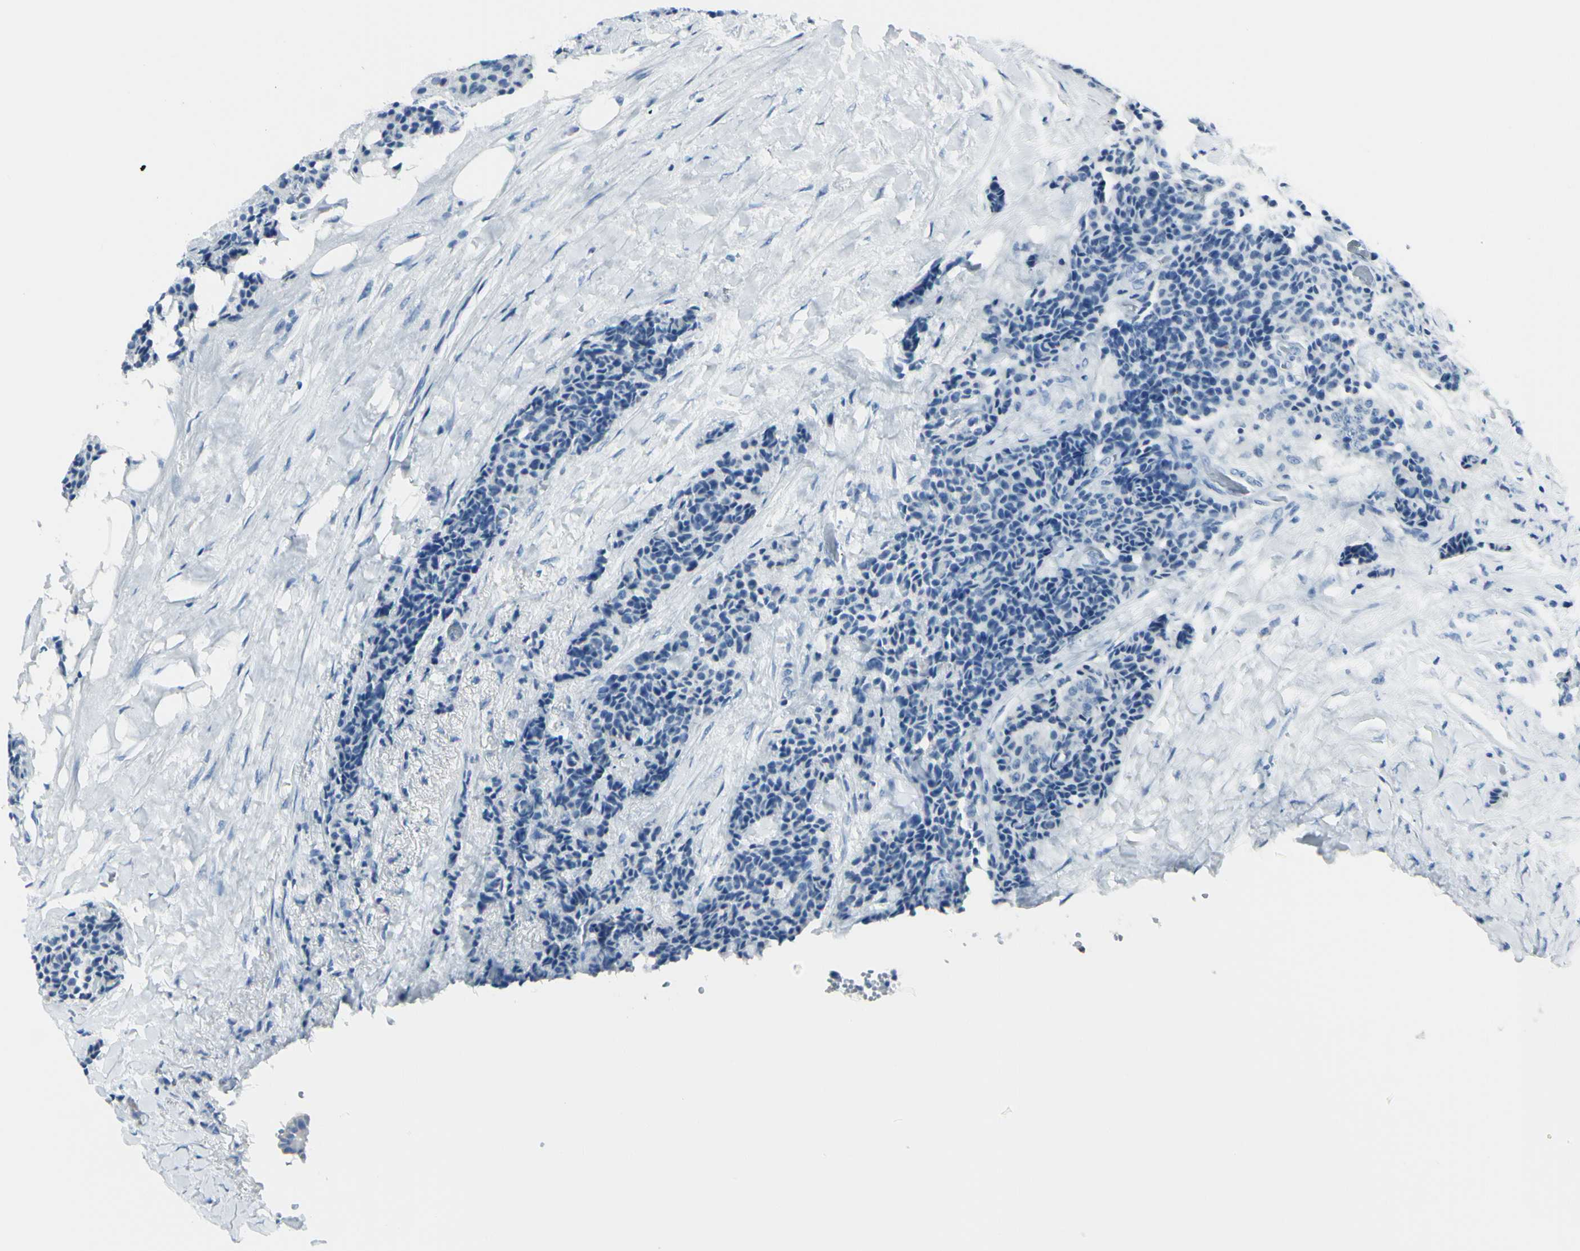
{"staining": {"intensity": "negative", "quantity": "none", "location": "none"}, "tissue": "carcinoid", "cell_type": "Tumor cells", "image_type": "cancer", "snomed": [{"axis": "morphology", "description": "Carcinoid, malignant, NOS"}, {"axis": "topography", "description": "Colon"}], "caption": "Immunohistochemical staining of human carcinoid shows no significant expression in tumor cells.", "gene": "ZNF557", "patient": {"sex": "female", "age": 61}}